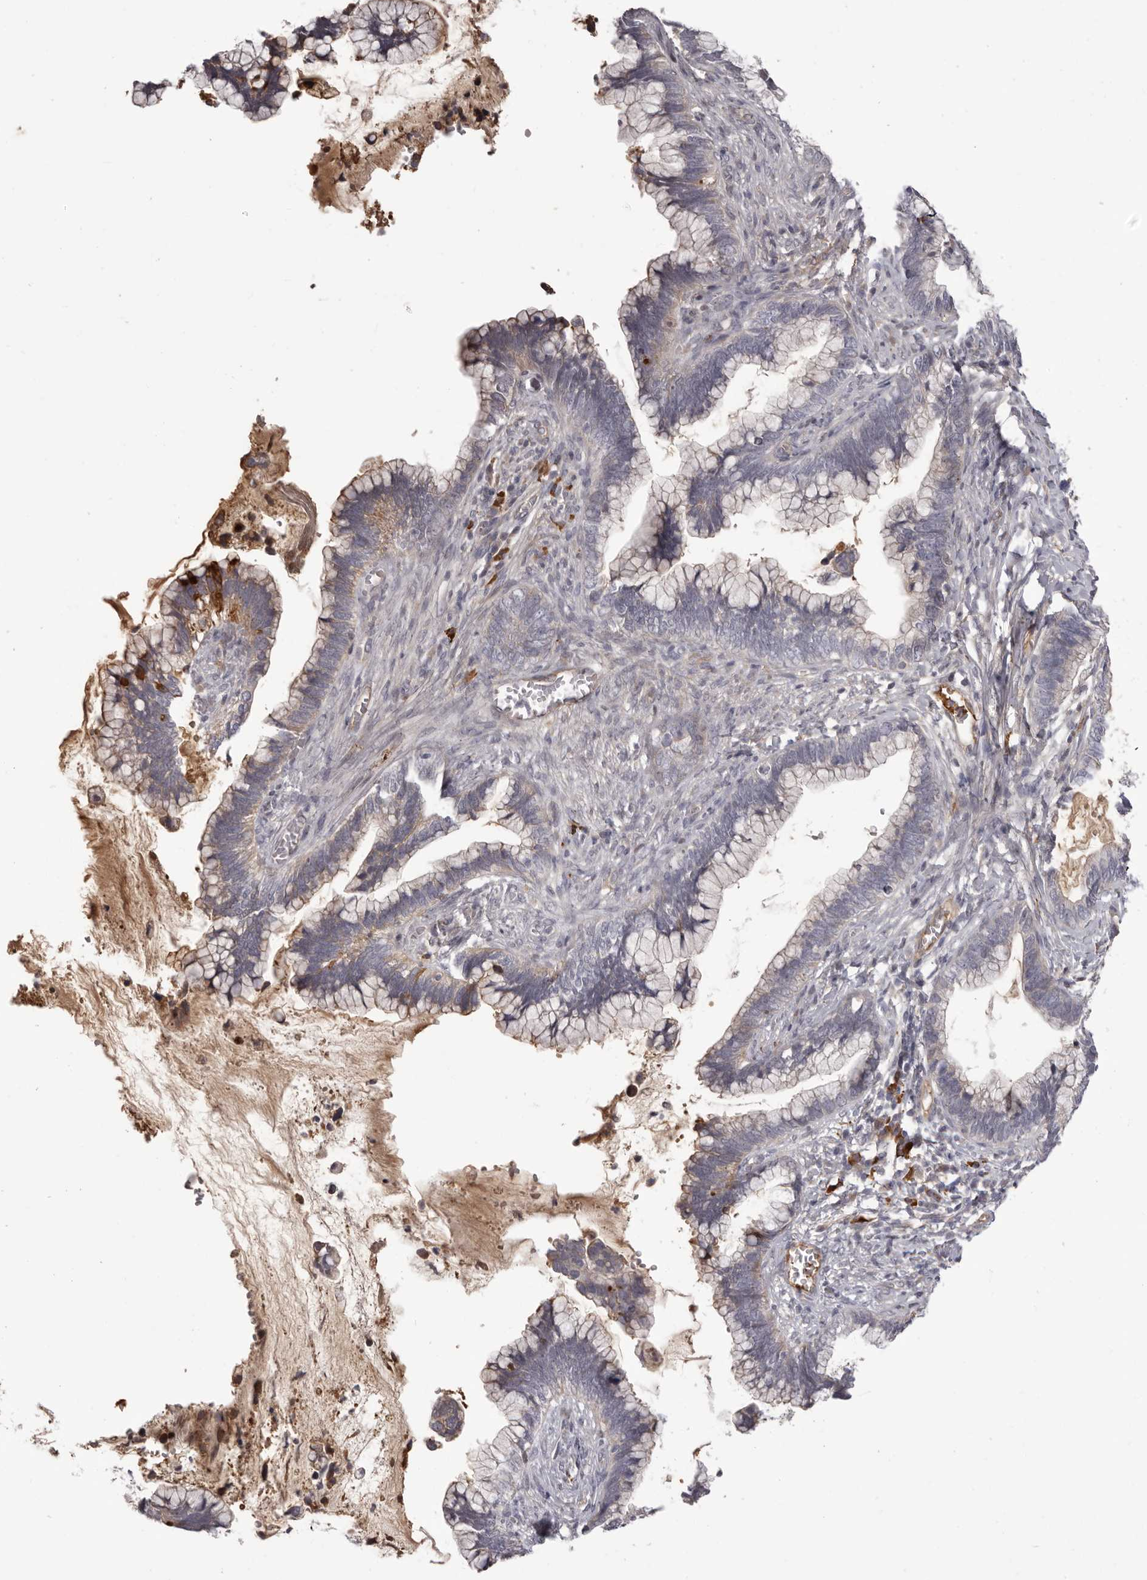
{"staining": {"intensity": "weak", "quantity": "25%-75%", "location": "cytoplasmic/membranous"}, "tissue": "cervical cancer", "cell_type": "Tumor cells", "image_type": "cancer", "snomed": [{"axis": "morphology", "description": "Adenocarcinoma, NOS"}, {"axis": "topography", "description": "Cervix"}], "caption": "This micrograph reveals IHC staining of human cervical cancer (adenocarcinoma), with low weak cytoplasmic/membranous positivity in about 25%-75% of tumor cells.", "gene": "OTUD3", "patient": {"sex": "female", "age": 44}}